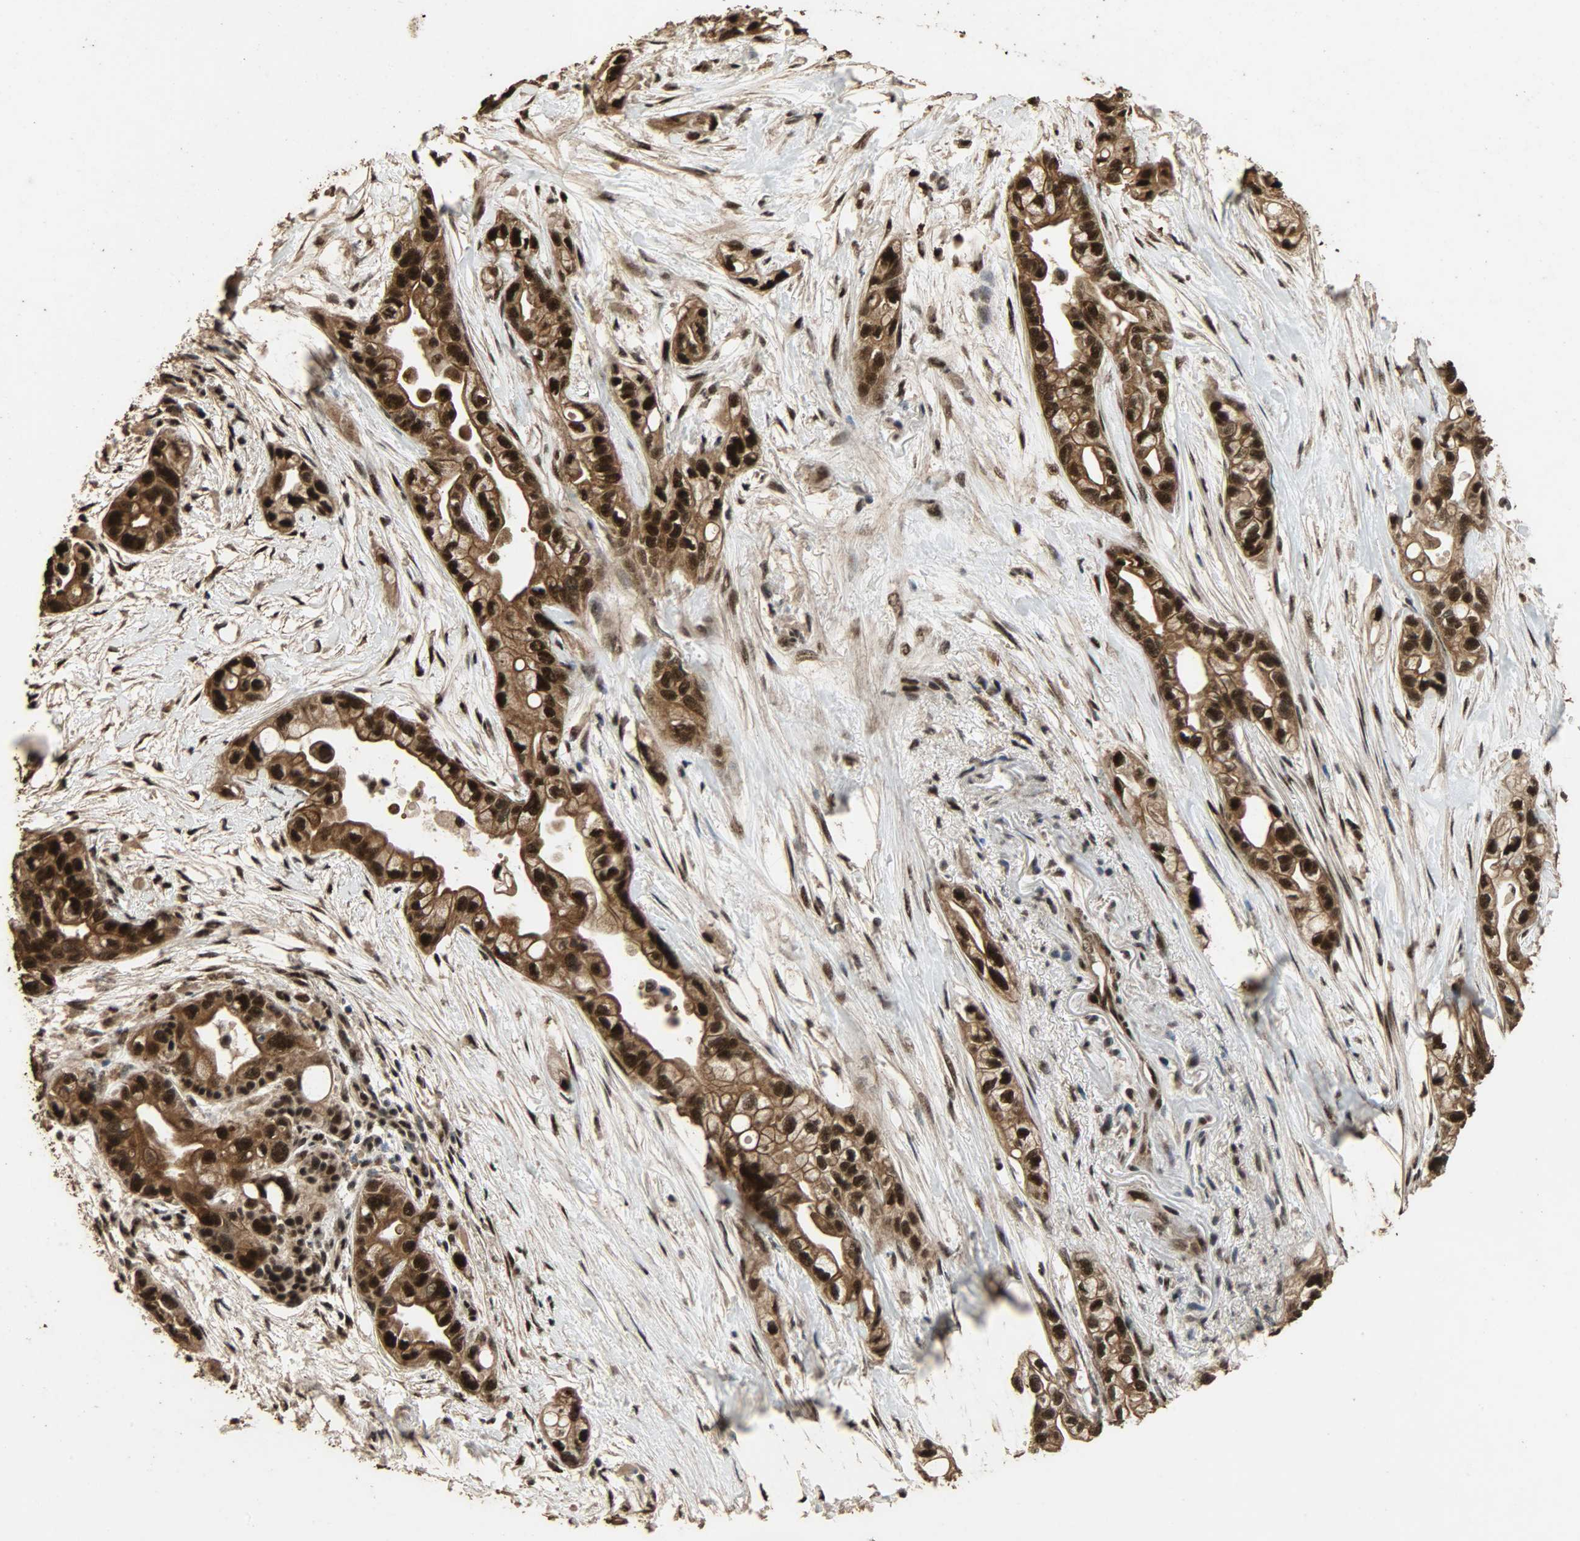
{"staining": {"intensity": "strong", "quantity": ">75%", "location": "cytoplasmic/membranous,nuclear"}, "tissue": "pancreatic cancer", "cell_type": "Tumor cells", "image_type": "cancer", "snomed": [{"axis": "morphology", "description": "Adenocarcinoma, NOS"}, {"axis": "topography", "description": "Pancreas"}], "caption": "This is a micrograph of immunohistochemistry (IHC) staining of pancreatic cancer (adenocarcinoma), which shows strong expression in the cytoplasmic/membranous and nuclear of tumor cells.", "gene": "CCNT2", "patient": {"sex": "female", "age": 77}}